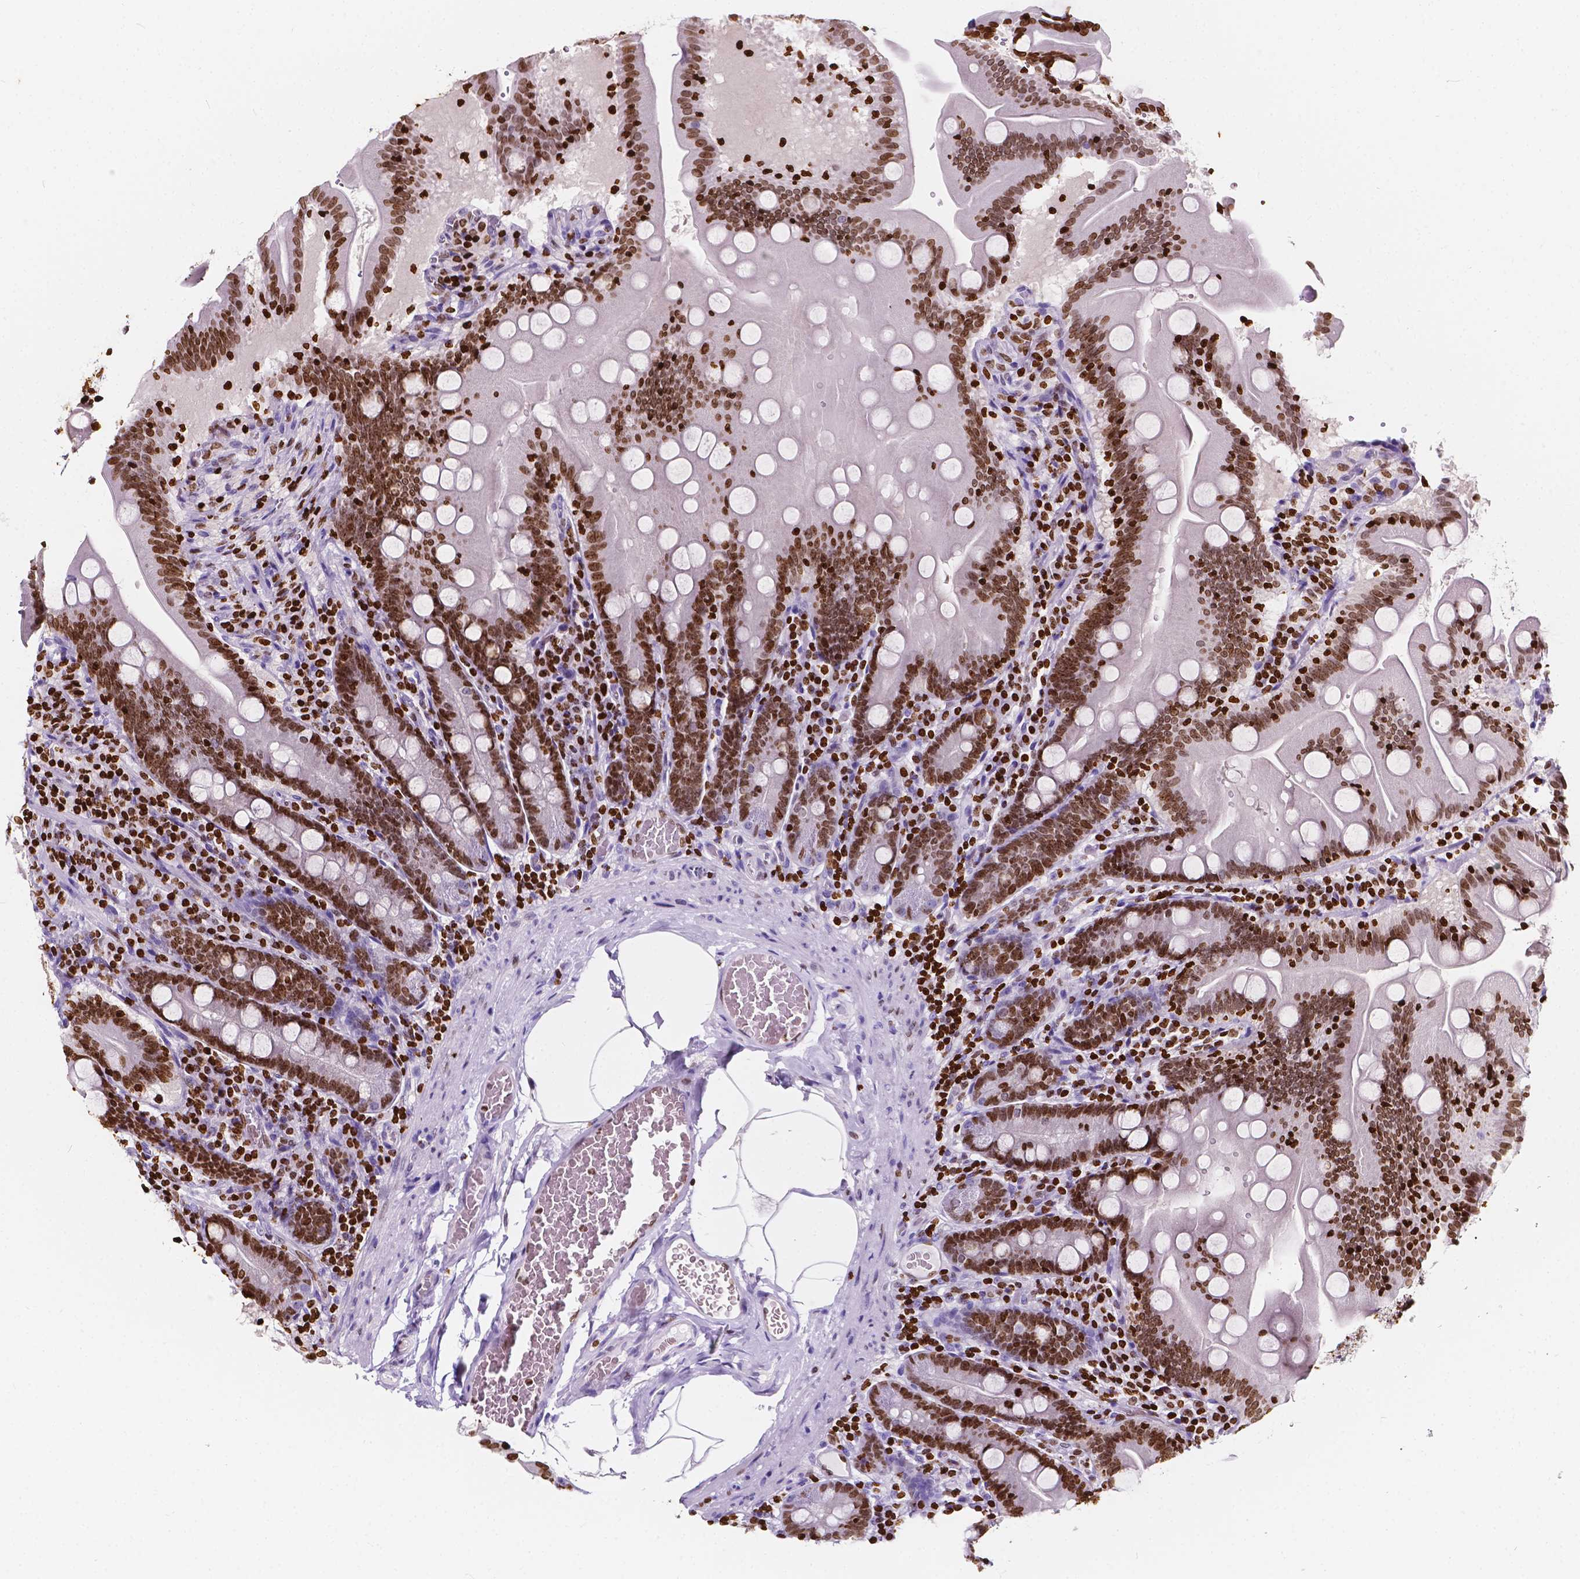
{"staining": {"intensity": "strong", "quantity": ">75%", "location": "nuclear"}, "tissue": "small intestine", "cell_type": "Glandular cells", "image_type": "normal", "snomed": [{"axis": "morphology", "description": "Normal tissue, NOS"}, {"axis": "topography", "description": "Small intestine"}], "caption": "High-power microscopy captured an IHC histopathology image of normal small intestine, revealing strong nuclear positivity in about >75% of glandular cells. (brown staining indicates protein expression, while blue staining denotes nuclei).", "gene": "CBY3", "patient": {"sex": "male", "age": 37}}